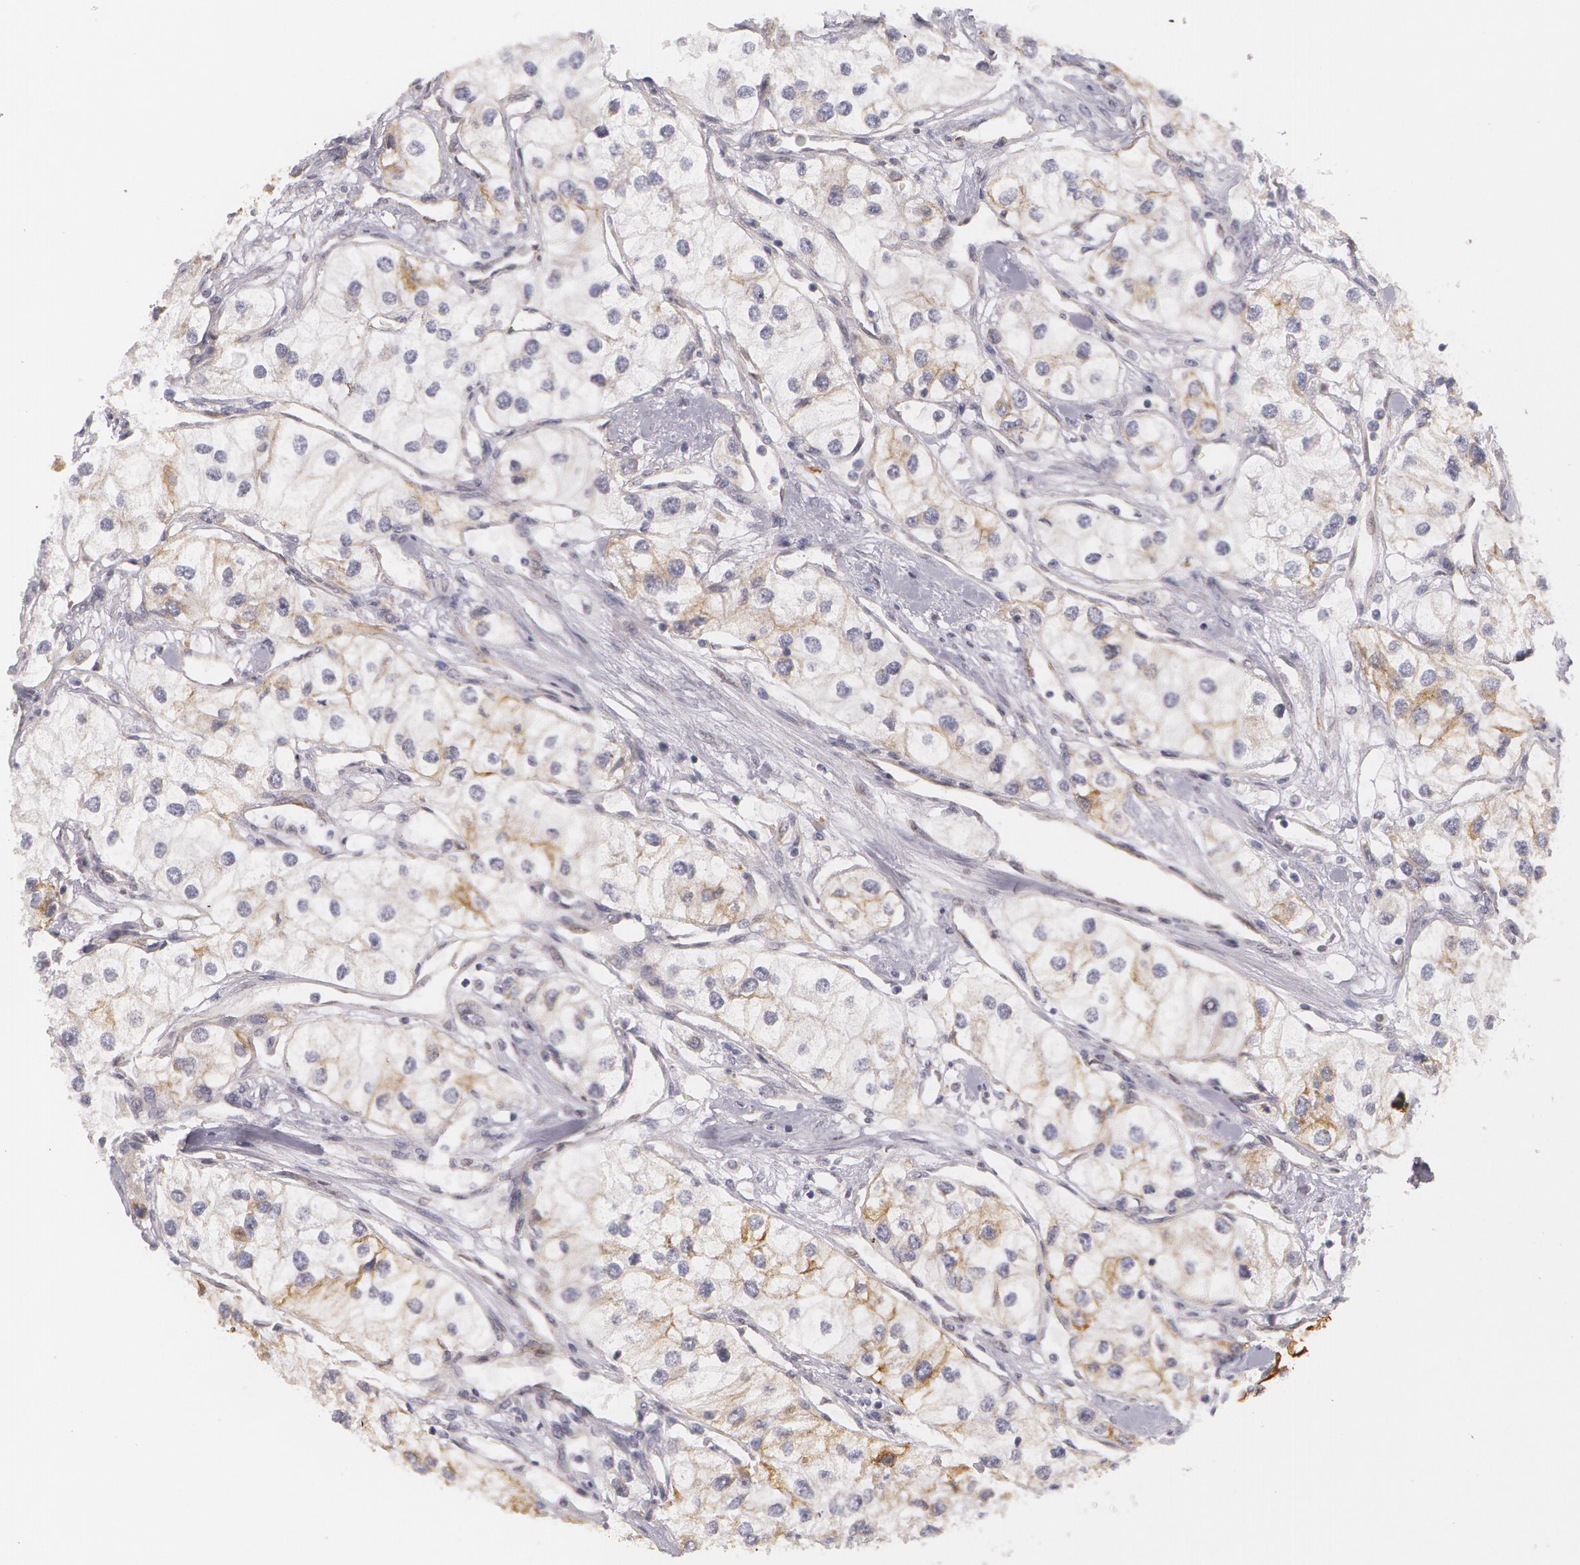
{"staining": {"intensity": "weak", "quantity": "<25%", "location": "cytoplasmic/membranous"}, "tissue": "renal cancer", "cell_type": "Tumor cells", "image_type": "cancer", "snomed": [{"axis": "morphology", "description": "Adenocarcinoma, NOS"}, {"axis": "topography", "description": "Kidney"}], "caption": "A photomicrograph of human renal adenocarcinoma is negative for staining in tumor cells.", "gene": "KRT18", "patient": {"sex": "male", "age": 57}}